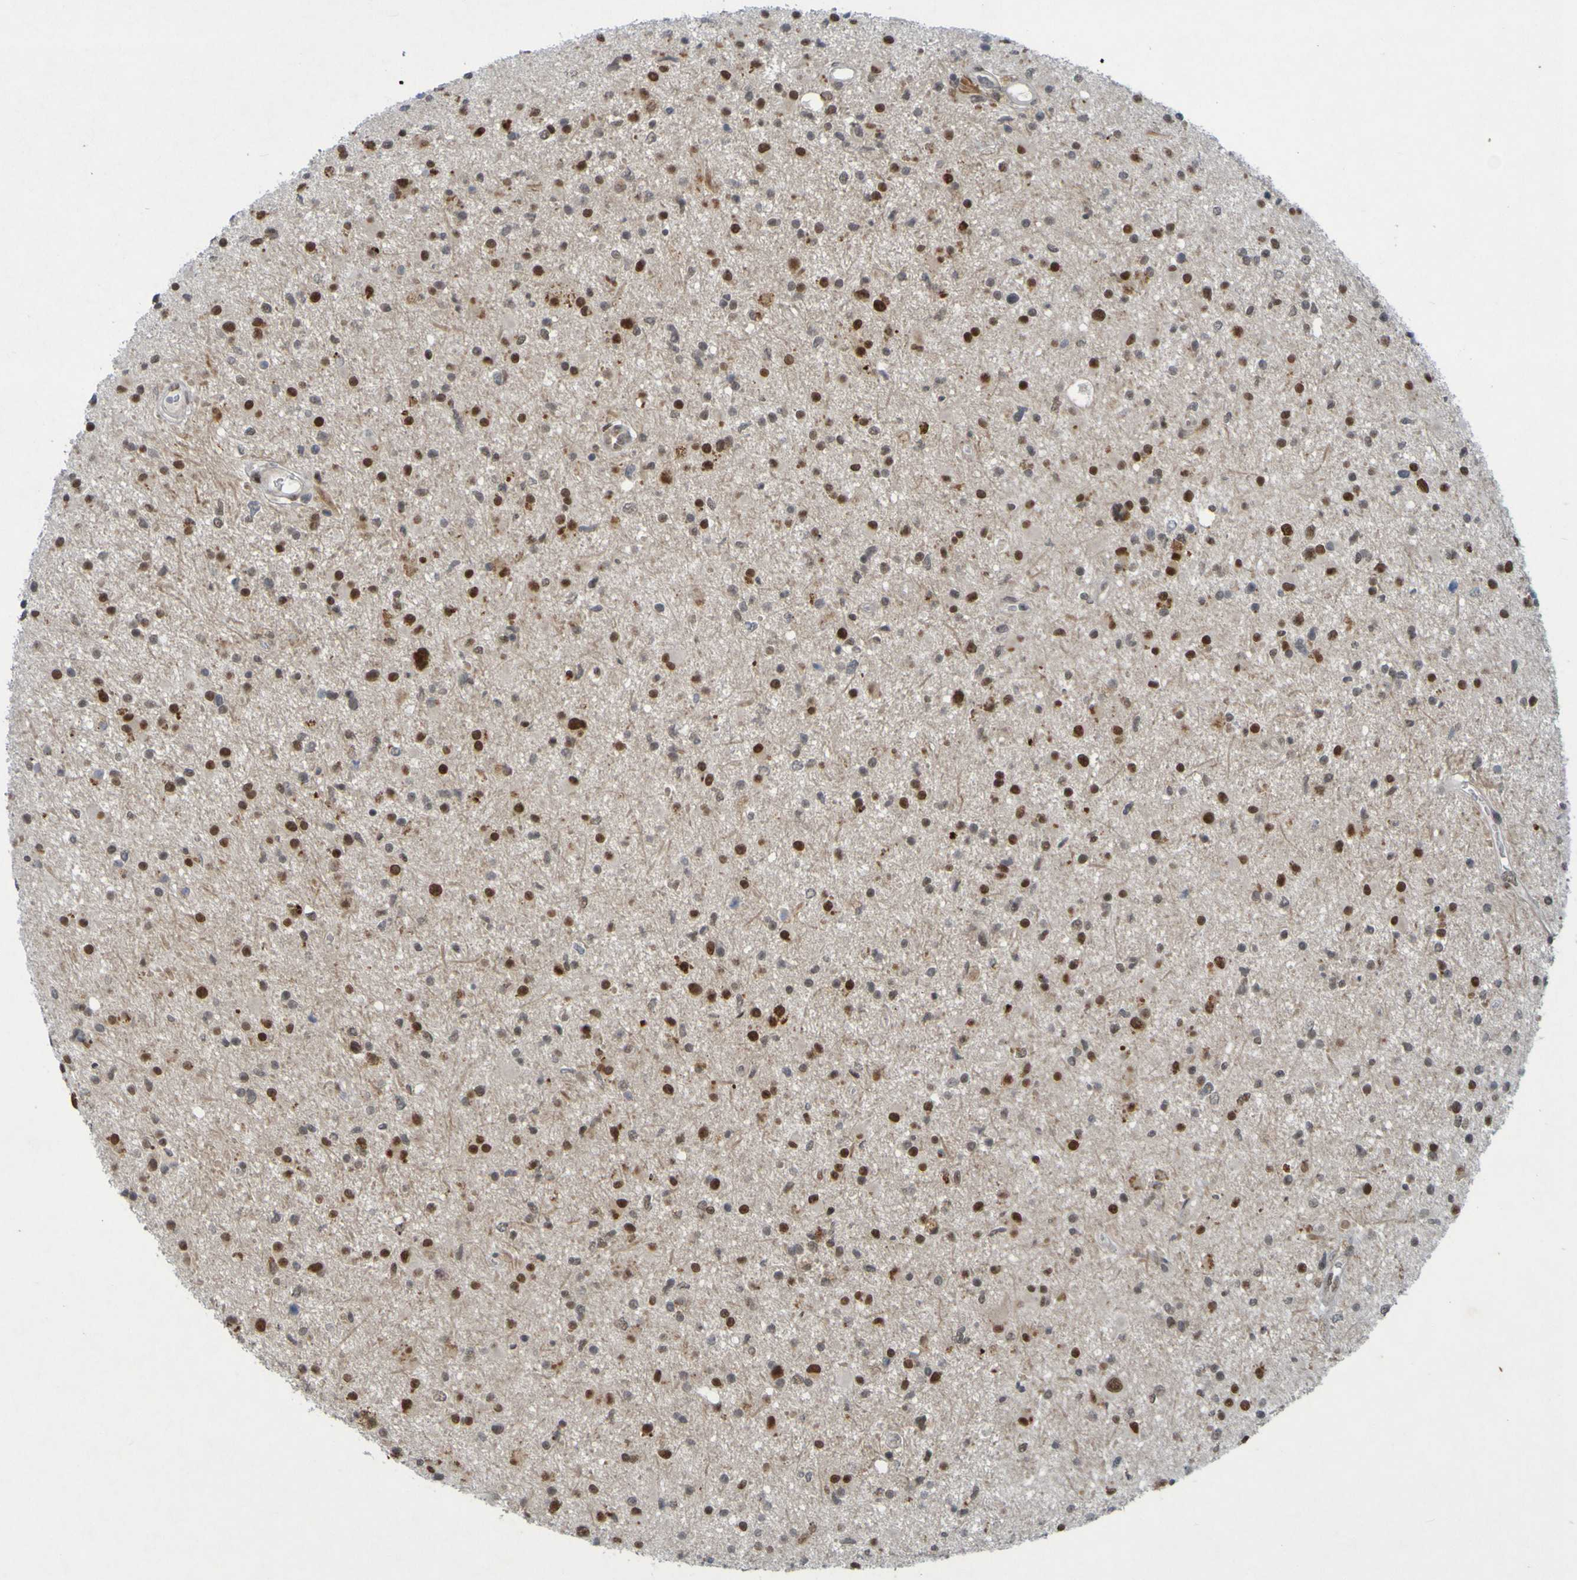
{"staining": {"intensity": "strong", "quantity": "25%-75%", "location": "nuclear"}, "tissue": "glioma", "cell_type": "Tumor cells", "image_type": "cancer", "snomed": [{"axis": "morphology", "description": "Glioma, malignant, High grade"}, {"axis": "topography", "description": "Brain"}], "caption": "A brown stain highlights strong nuclear staining of a protein in malignant high-grade glioma tumor cells.", "gene": "MCPH1", "patient": {"sex": "male", "age": 33}}